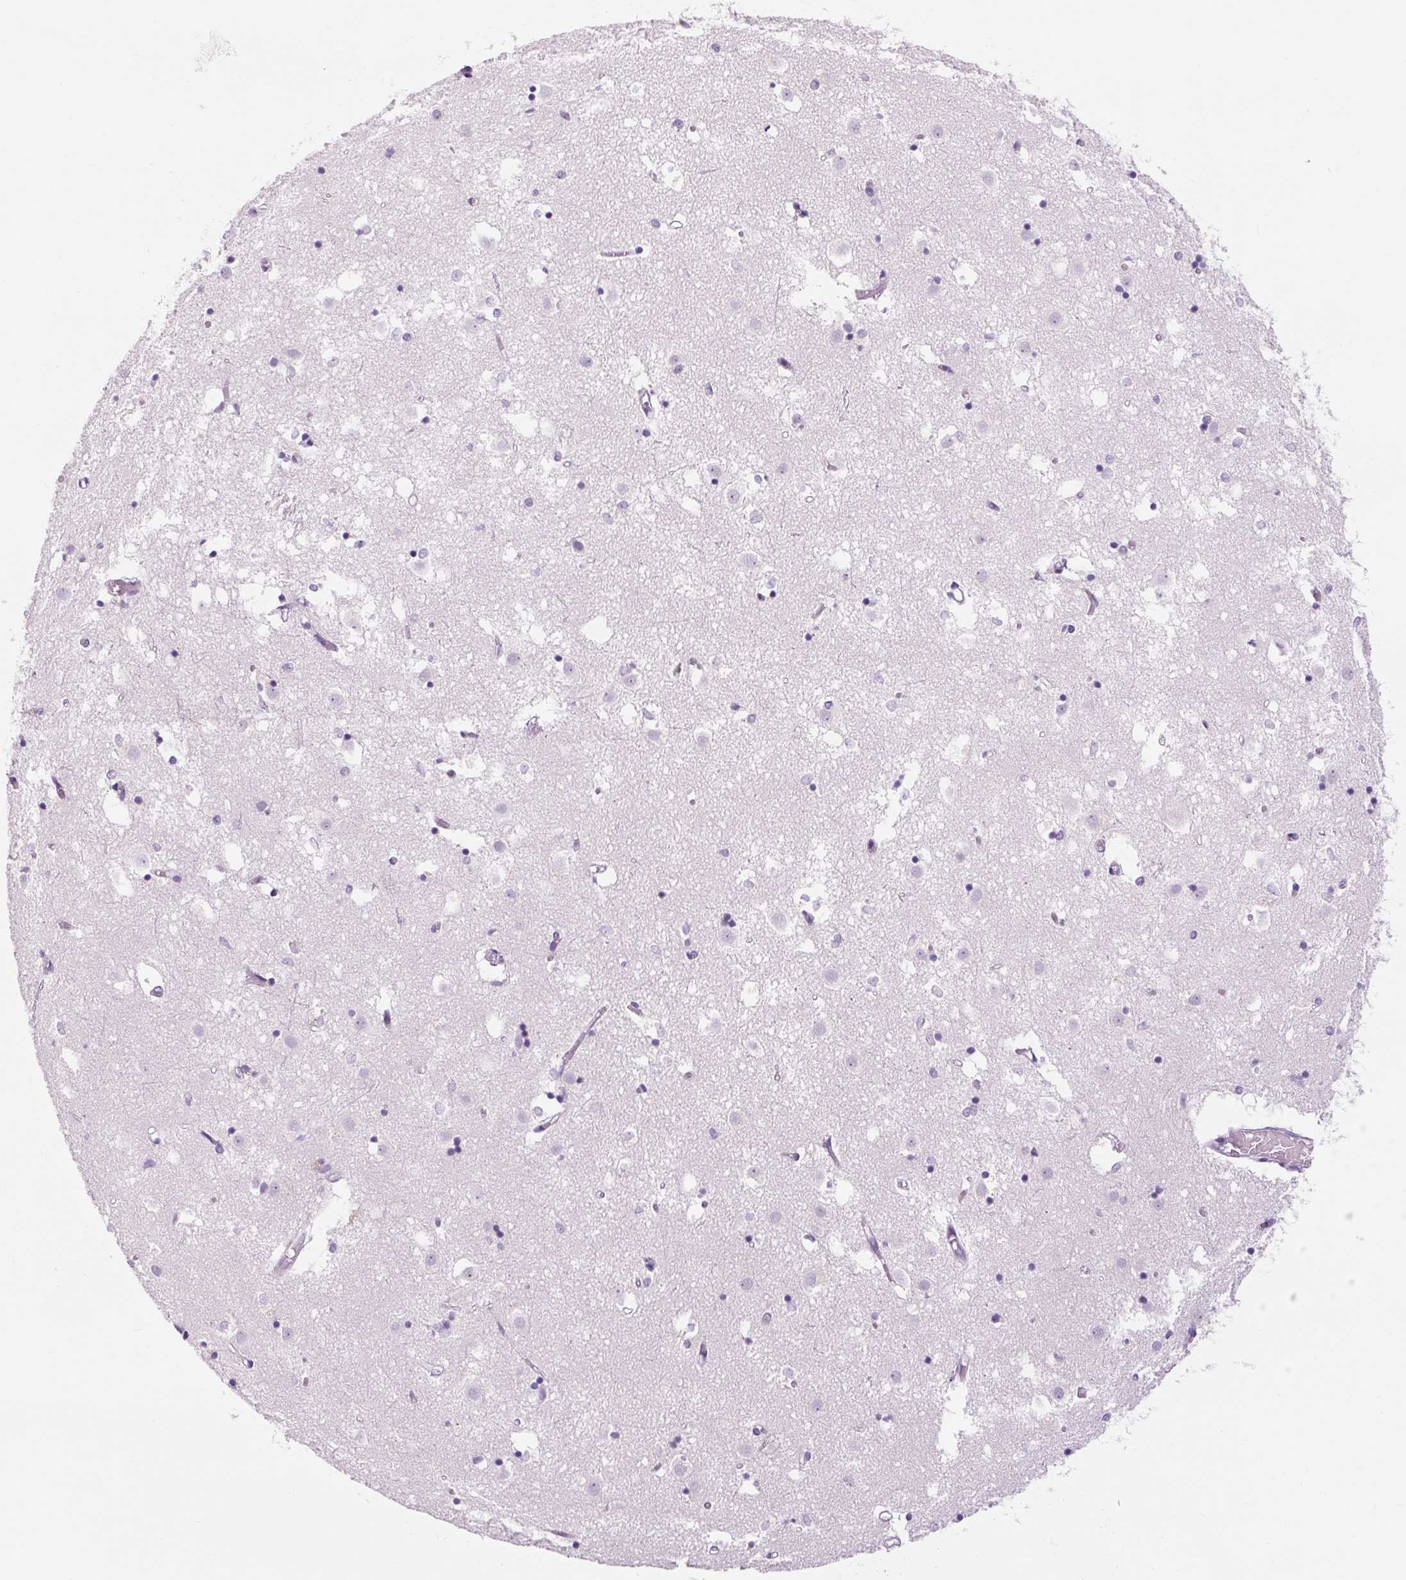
{"staining": {"intensity": "negative", "quantity": "none", "location": "none"}, "tissue": "caudate", "cell_type": "Glial cells", "image_type": "normal", "snomed": [{"axis": "morphology", "description": "Normal tissue, NOS"}, {"axis": "topography", "description": "Lateral ventricle wall"}], "caption": "This is an immunohistochemistry histopathology image of benign human caudate. There is no expression in glial cells.", "gene": "TIGD2", "patient": {"sex": "male", "age": 70}}